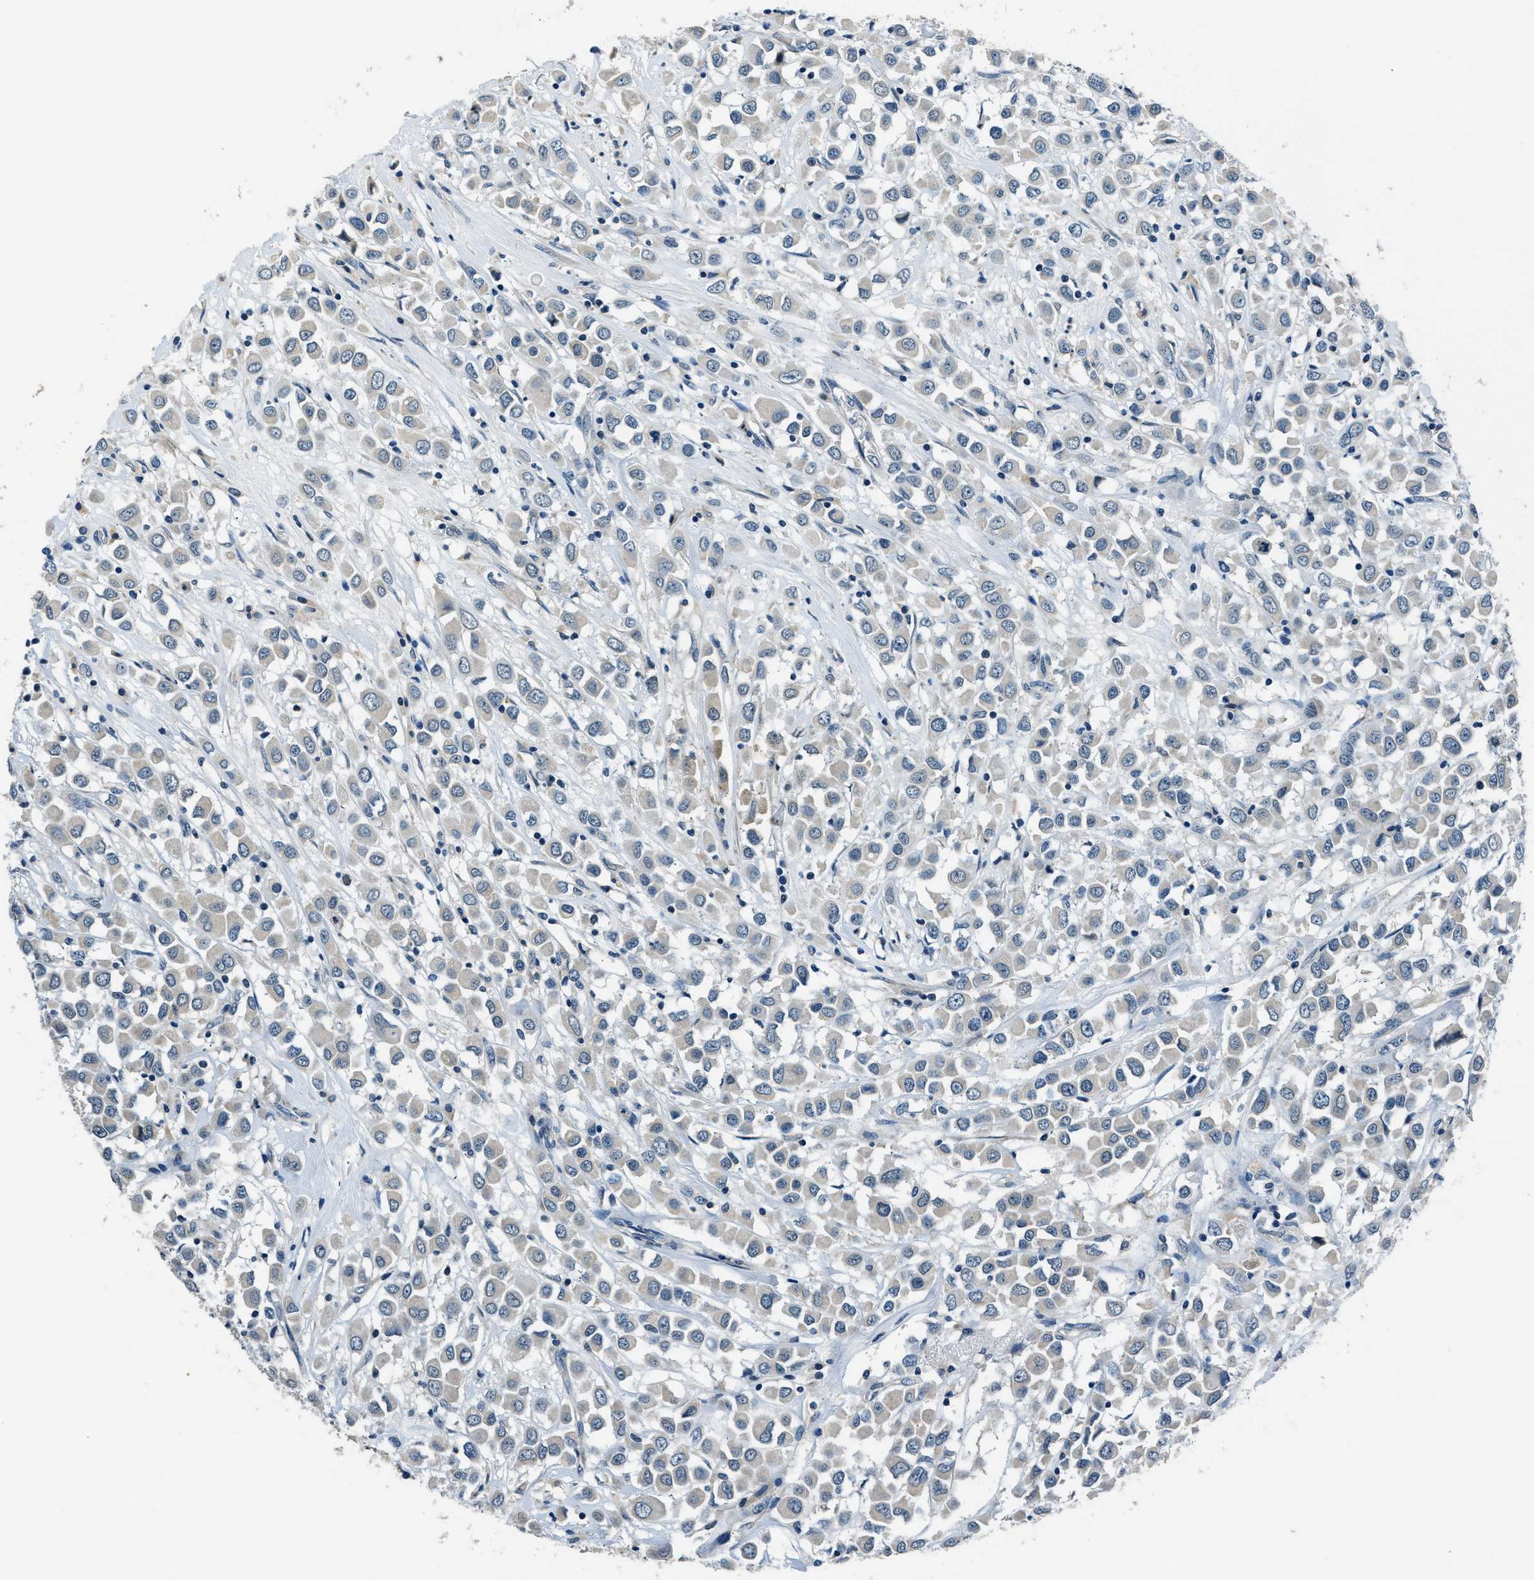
{"staining": {"intensity": "negative", "quantity": "none", "location": "none"}, "tissue": "breast cancer", "cell_type": "Tumor cells", "image_type": "cancer", "snomed": [{"axis": "morphology", "description": "Duct carcinoma"}, {"axis": "topography", "description": "Breast"}], "caption": "DAB (3,3'-diaminobenzidine) immunohistochemical staining of breast cancer (intraductal carcinoma) shows no significant staining in tumor cells.", "gene": "NME8", "patient": {"sex": "female", "age": 61}}